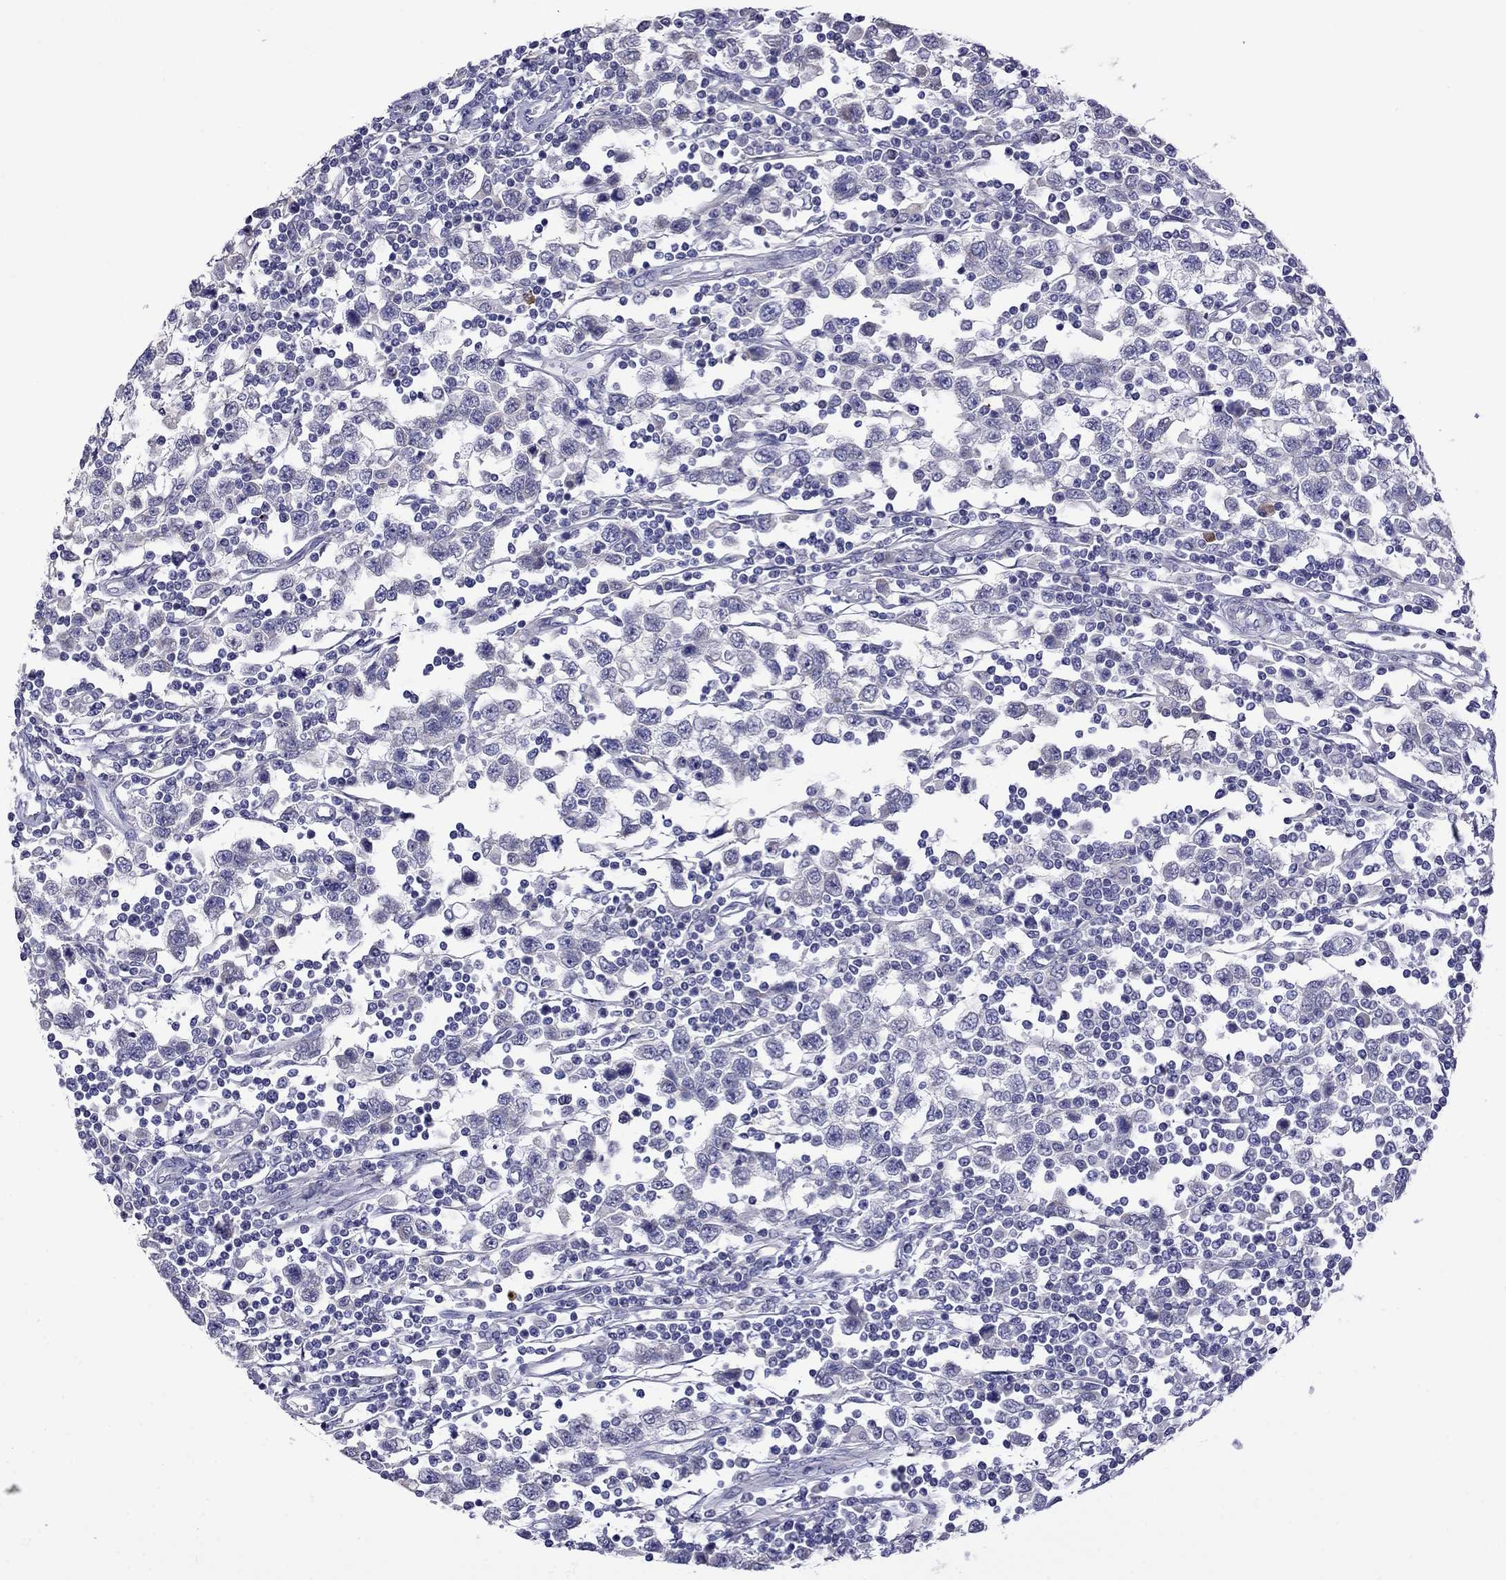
{"staining": {"intensity": "negative", "quantity": "none", "location": "none"}, "tissue": "testis cancer", "cell_type": "Tumor cells", "image_type": "cancer", "snomed": [{"axis": "morphology", "description": "Seminoma, NOS"}, {"axis": "topography", "description": "Testis"}], "caption": "Tumor cells show no significant staining in testis seminoma.", "gene": "STAR", "patient": {"sex": "male", "age": 34}}